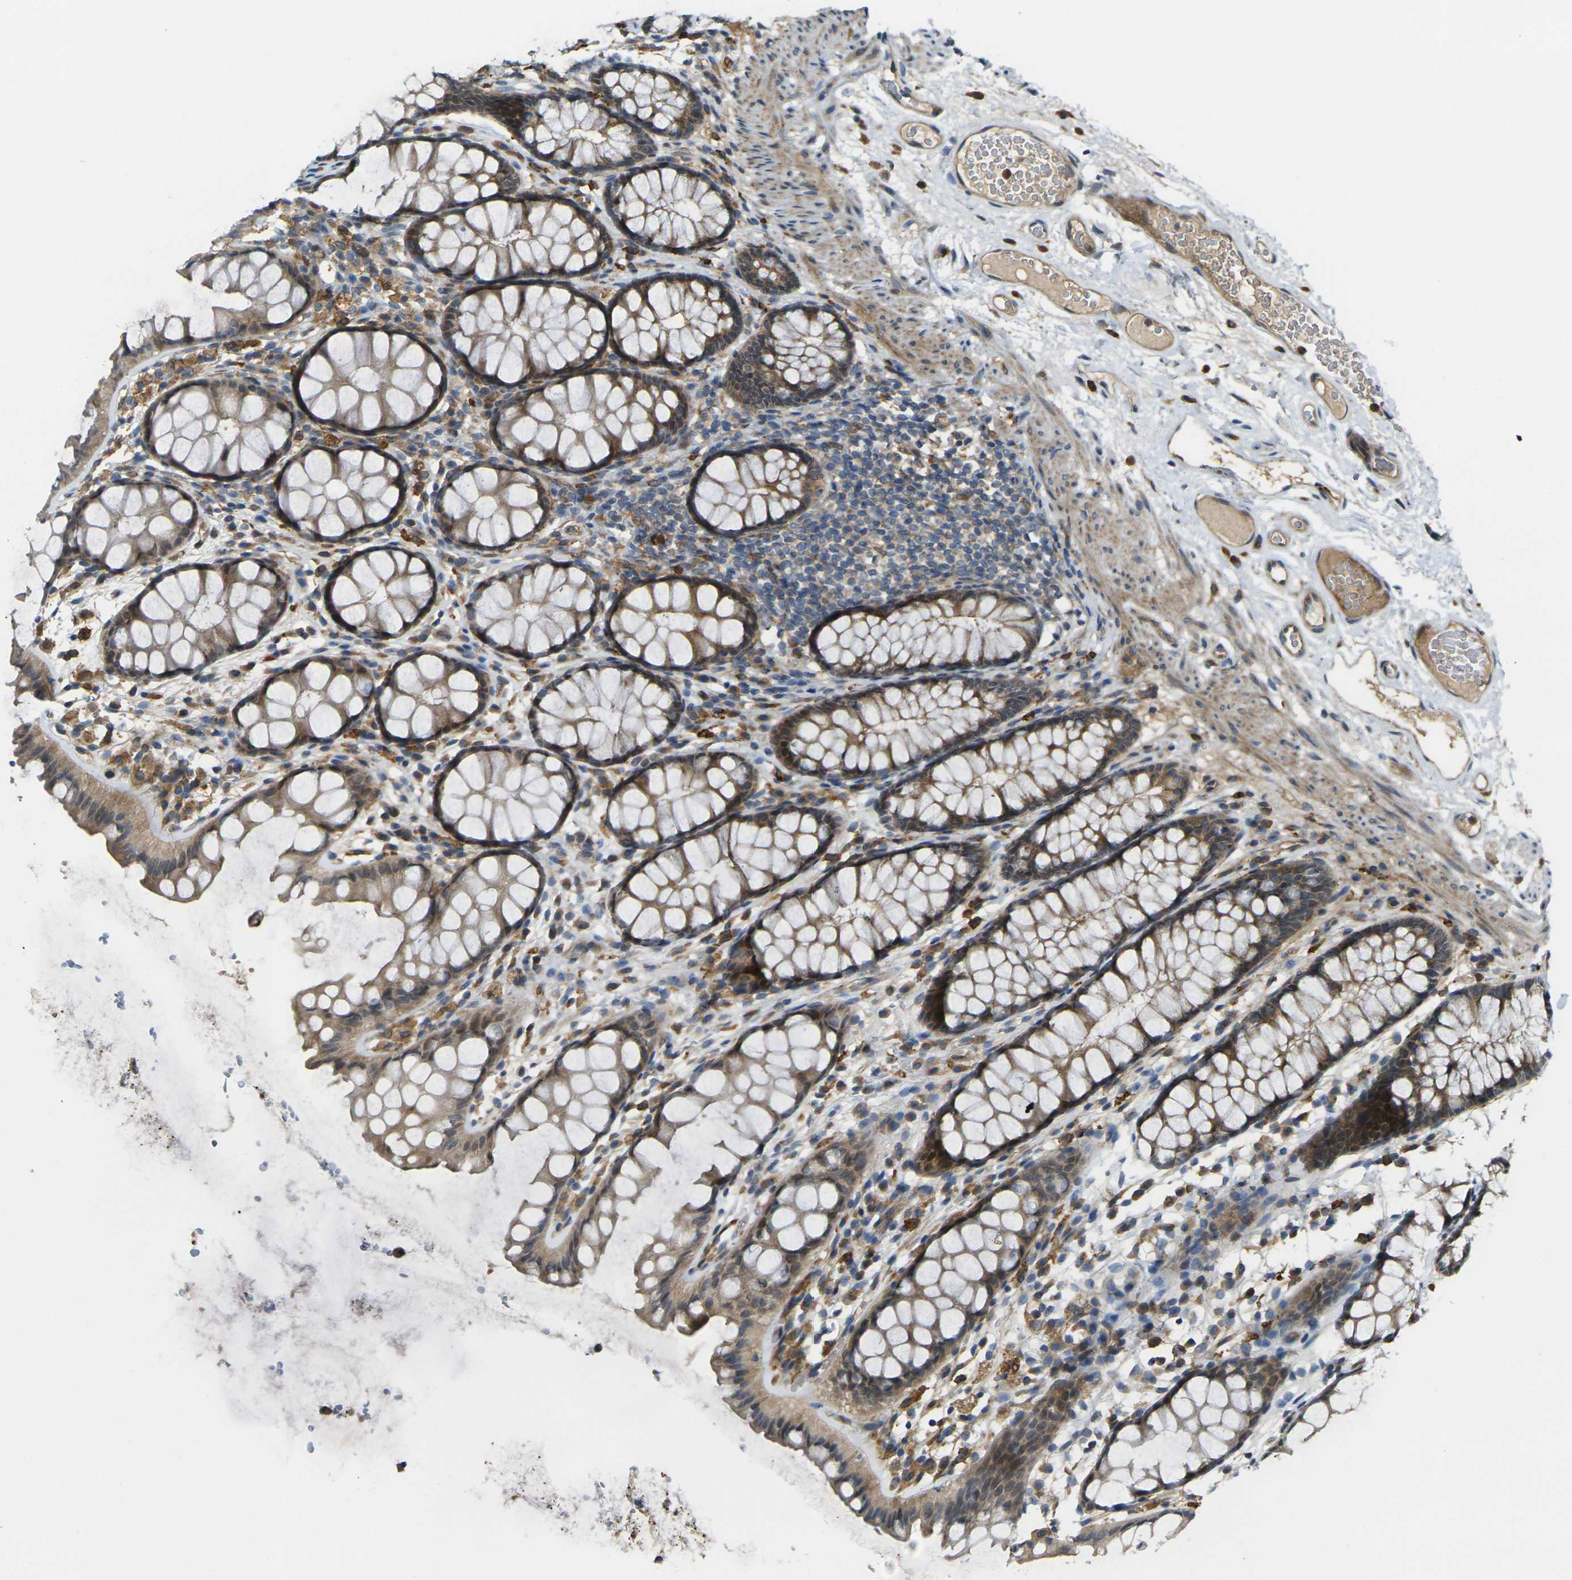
{"staining": {"intensity": "weak", "quantity": ">75%", "location": "cytoplasmic/membranous"}, "tissue": "colon", "cell_type": "Endothelial cells", "image_type": "normal", "snomed": [{"axis": "morphology", "description": "Normal tissue, NOS"}, {"axis": "topography", "description": "Colon"}], "caption": "Protein positivity by immunohistochemistry (IHC) reveals weak cytoplasmic/membranous positivity in approximately >75% of endothelial cells in normal colon.", "gene": "FZD1", "patient": {"sex": "female", "age": 55}}